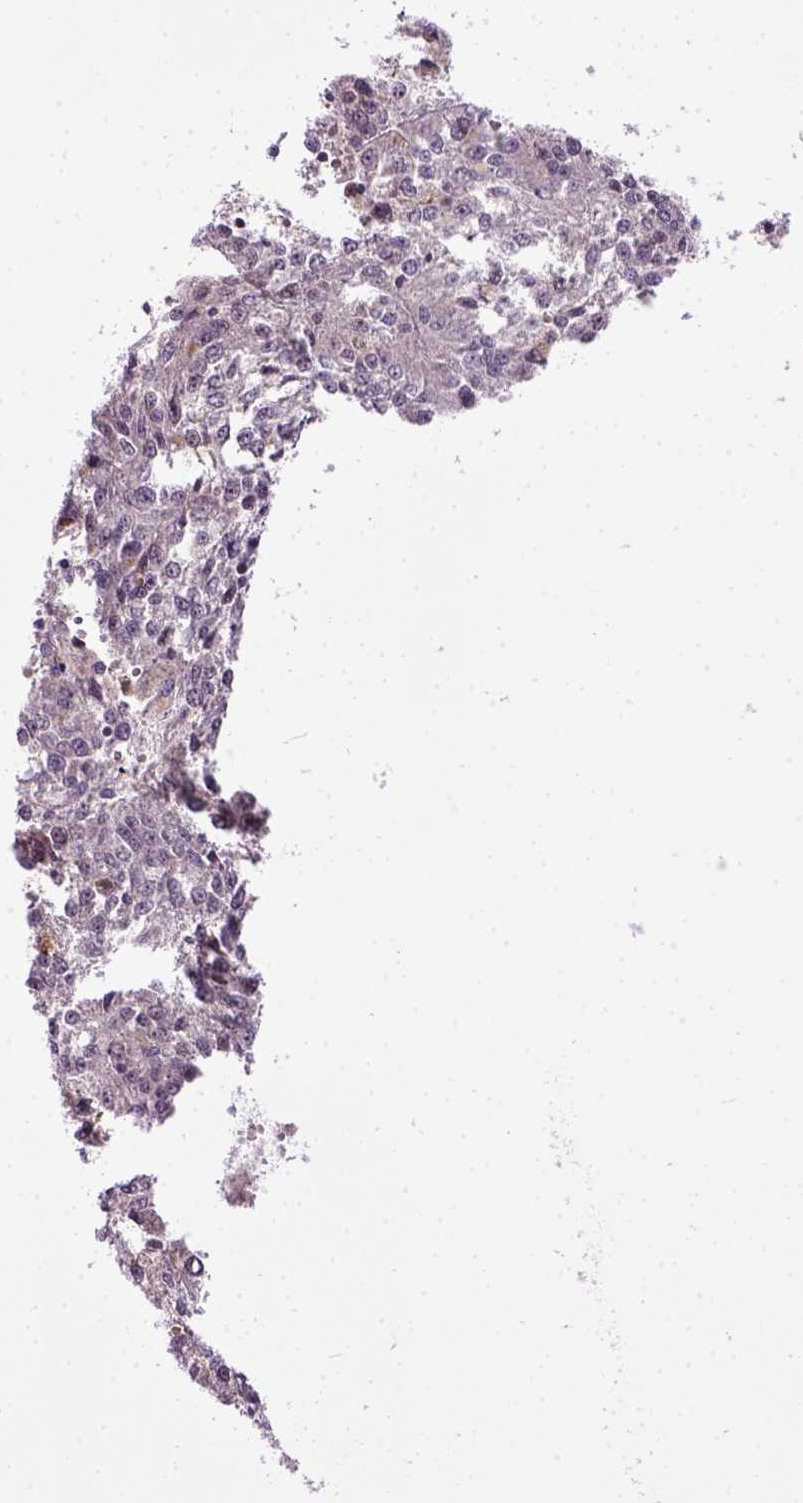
{"staining": {"intensity": "negative", "quantity": "none", "location": "none"}, "tissue": "melanoma", "cell_type": "Tumor cells", "image_type": "cancer", "snomed": [{"axis": "morphology", "description": "Malignant melanoma, Metastatic site"}, {"axis": "topography", "description": "Lymph node"}], "caption": "A photomicrograph of melanoma stained for a protein reveals no brown staining in tumor cells.", "gene": "RAB43", "patient": {"sex": "female", "age": 64}}